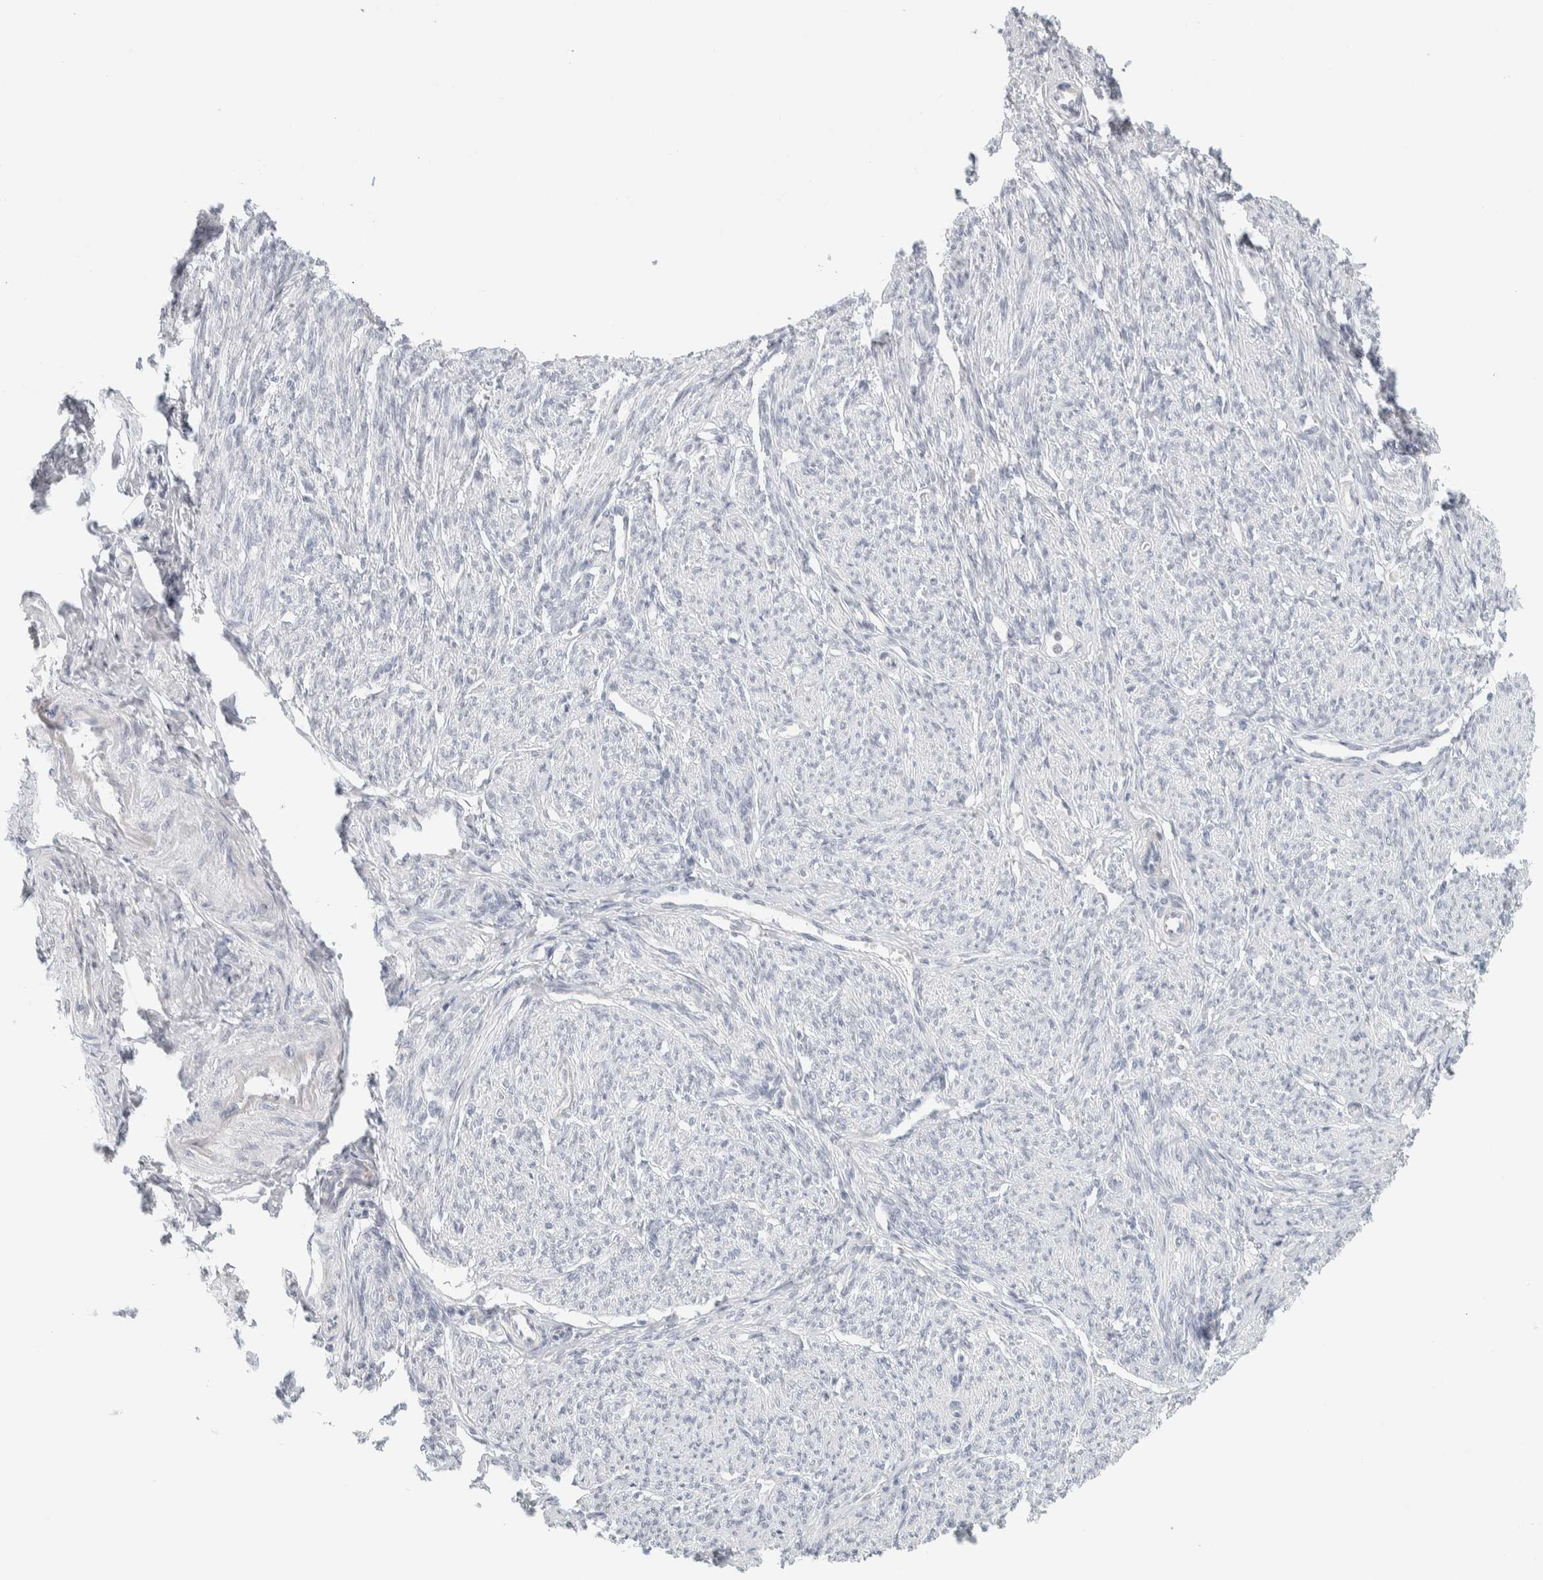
{"staining": {"intensity": "weak", "quantity": "25%-75%", "location": "nuclear"}, "tissue": "smooth muscle", "cell_type": "Smooth muscle cells", "image_type": "normal", "snomed": [{"axis": "morphology", "description": "Normal tissue, NOS"}, {"axis": "topography", "description": "Smooth muscle"}], "caption": "Smooth muscle was stained to show a protein in brown. There is low levels of weak nuclear expression in about 25%-75% of smooth muscle cells. Nuclei are stained in blue.", "gene": "CDH17", "patient": {"sex": "female", "age": 65}}